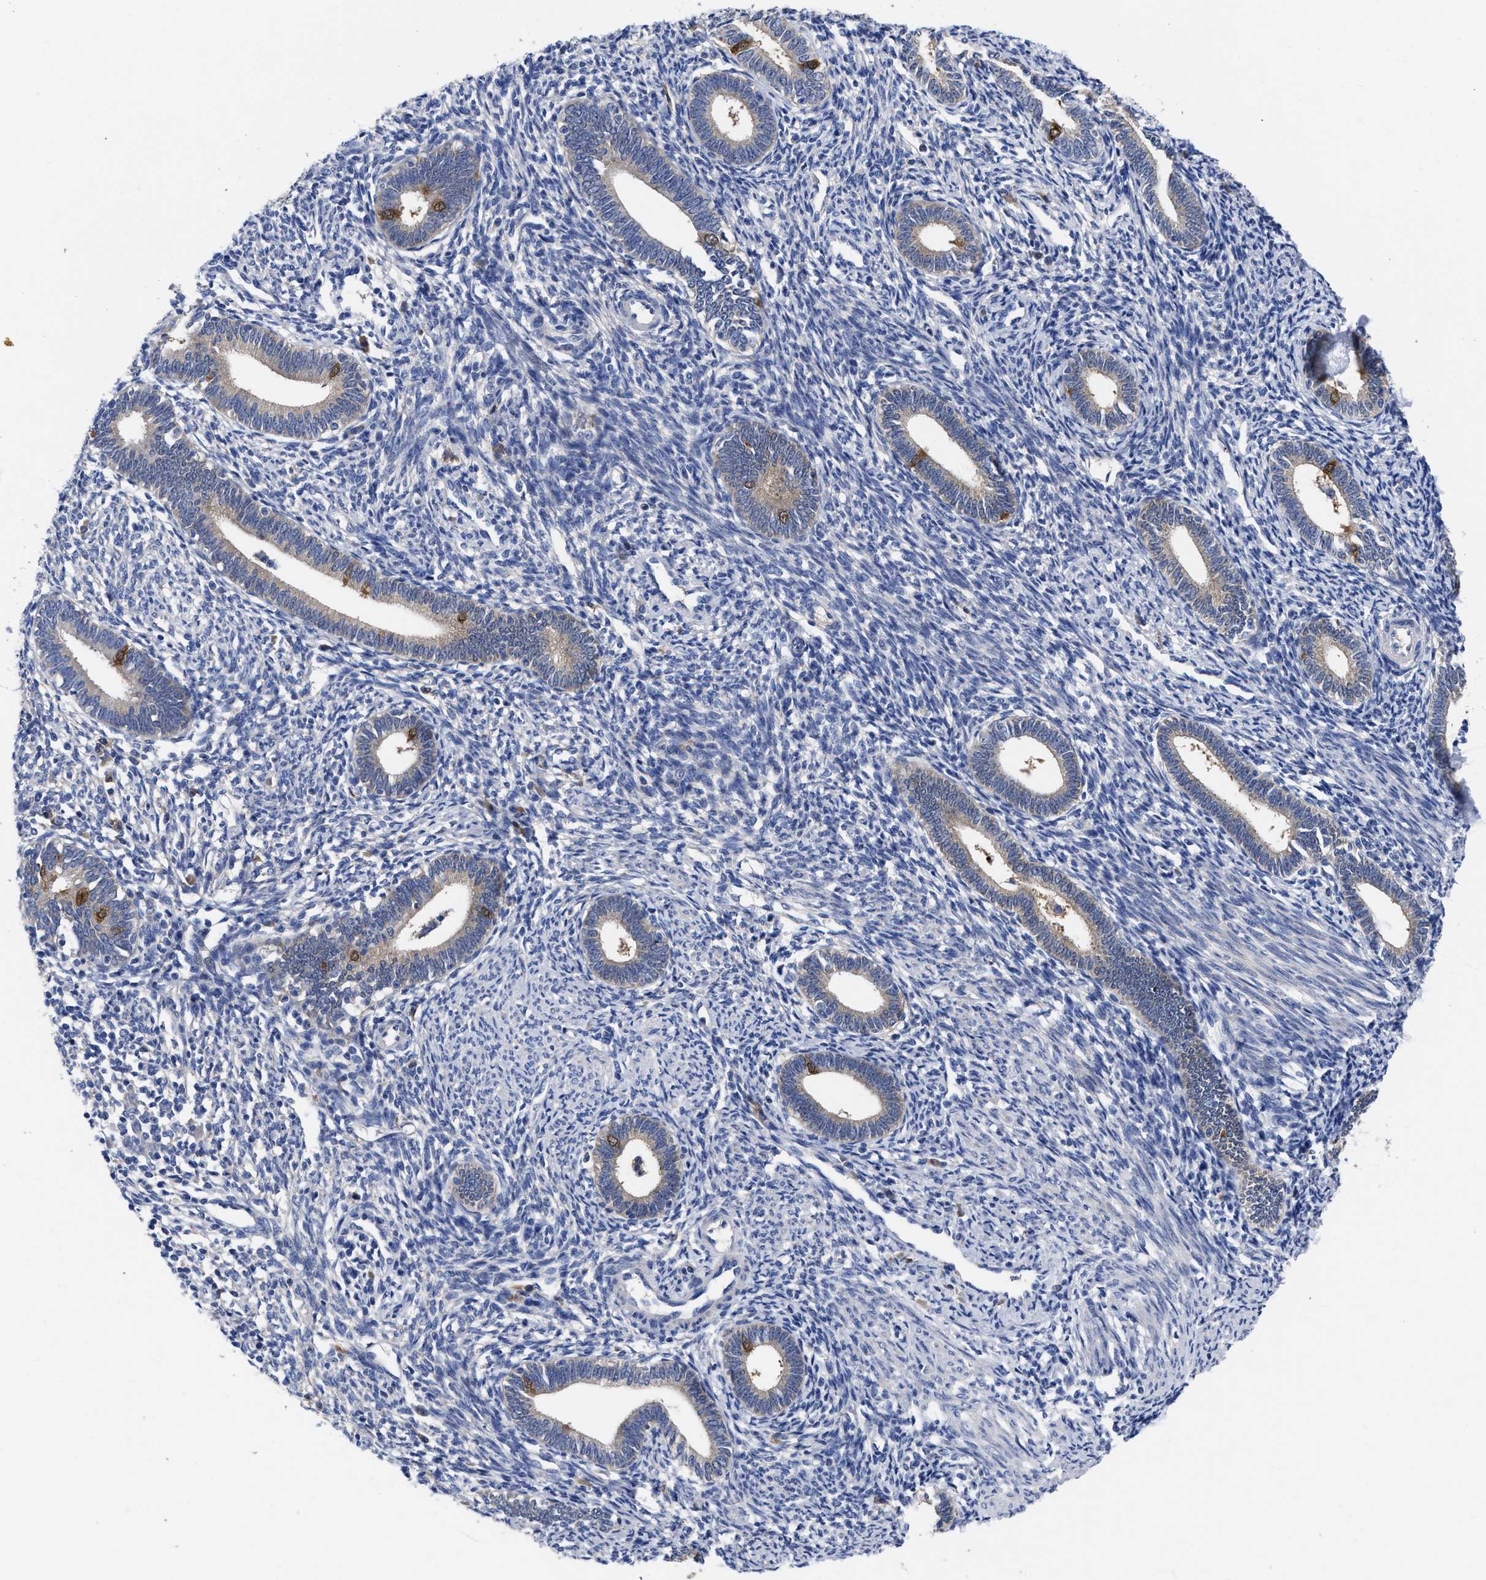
{"staining": {"intensity": "negative", "quantity": "none", "location": "none"}, "tissue": "endometrium", "cell_type": "Cells in endometrial stroma", "image_type": "normal", "snomed": [{"axis": "morphology", "description": "Normal tissue, NOS"}, {"axis": "topography", "description": "Endometrium"}], "caption": "Endometrium stained for a protein using immunohistochemistry displays no positivity cells in endometrial stroma.", "gene": "RBKS", "patient": {"sex": "female", "age": 41}}